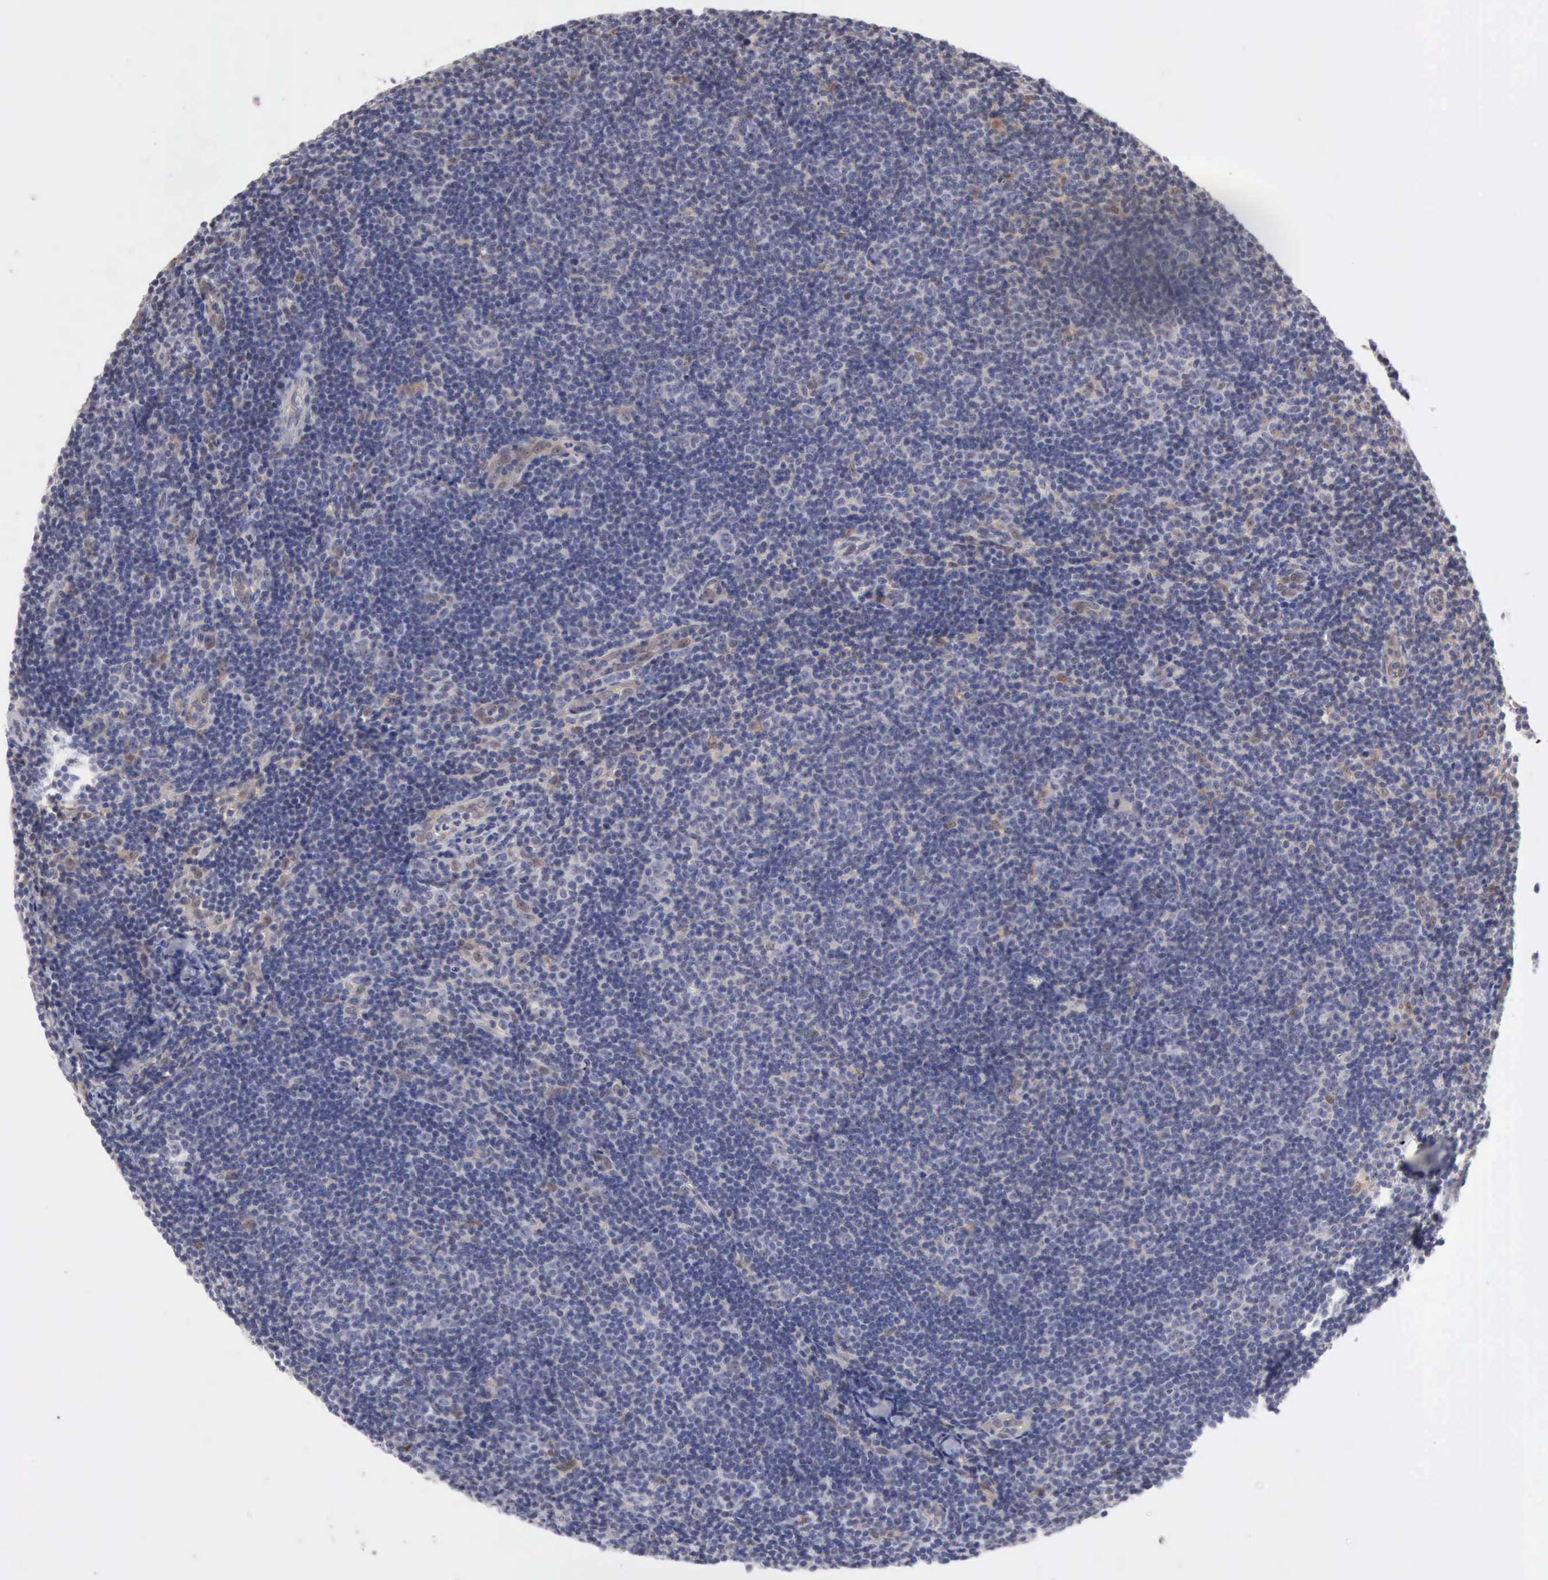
{"staining": {"intensity": "negative", "quantity": "none", "location": "none"}, "tissue": "lymphoma", "cell_type": "Tumor cells", "image_type": "cancer", "snomed": [{"axis": "morphology", "description": "Malignant lymphoma, non-Hodgkin's type, Low grade"}, {"axis": "topography", "description": "Lymph node"}], "caption": "Tumor cells show no significant protein expression in malignant lymphoma, non-Hodgkin's type (low-grade).", "gene": "PTGR2", "patient": {"sex": "male", "age": 49}}